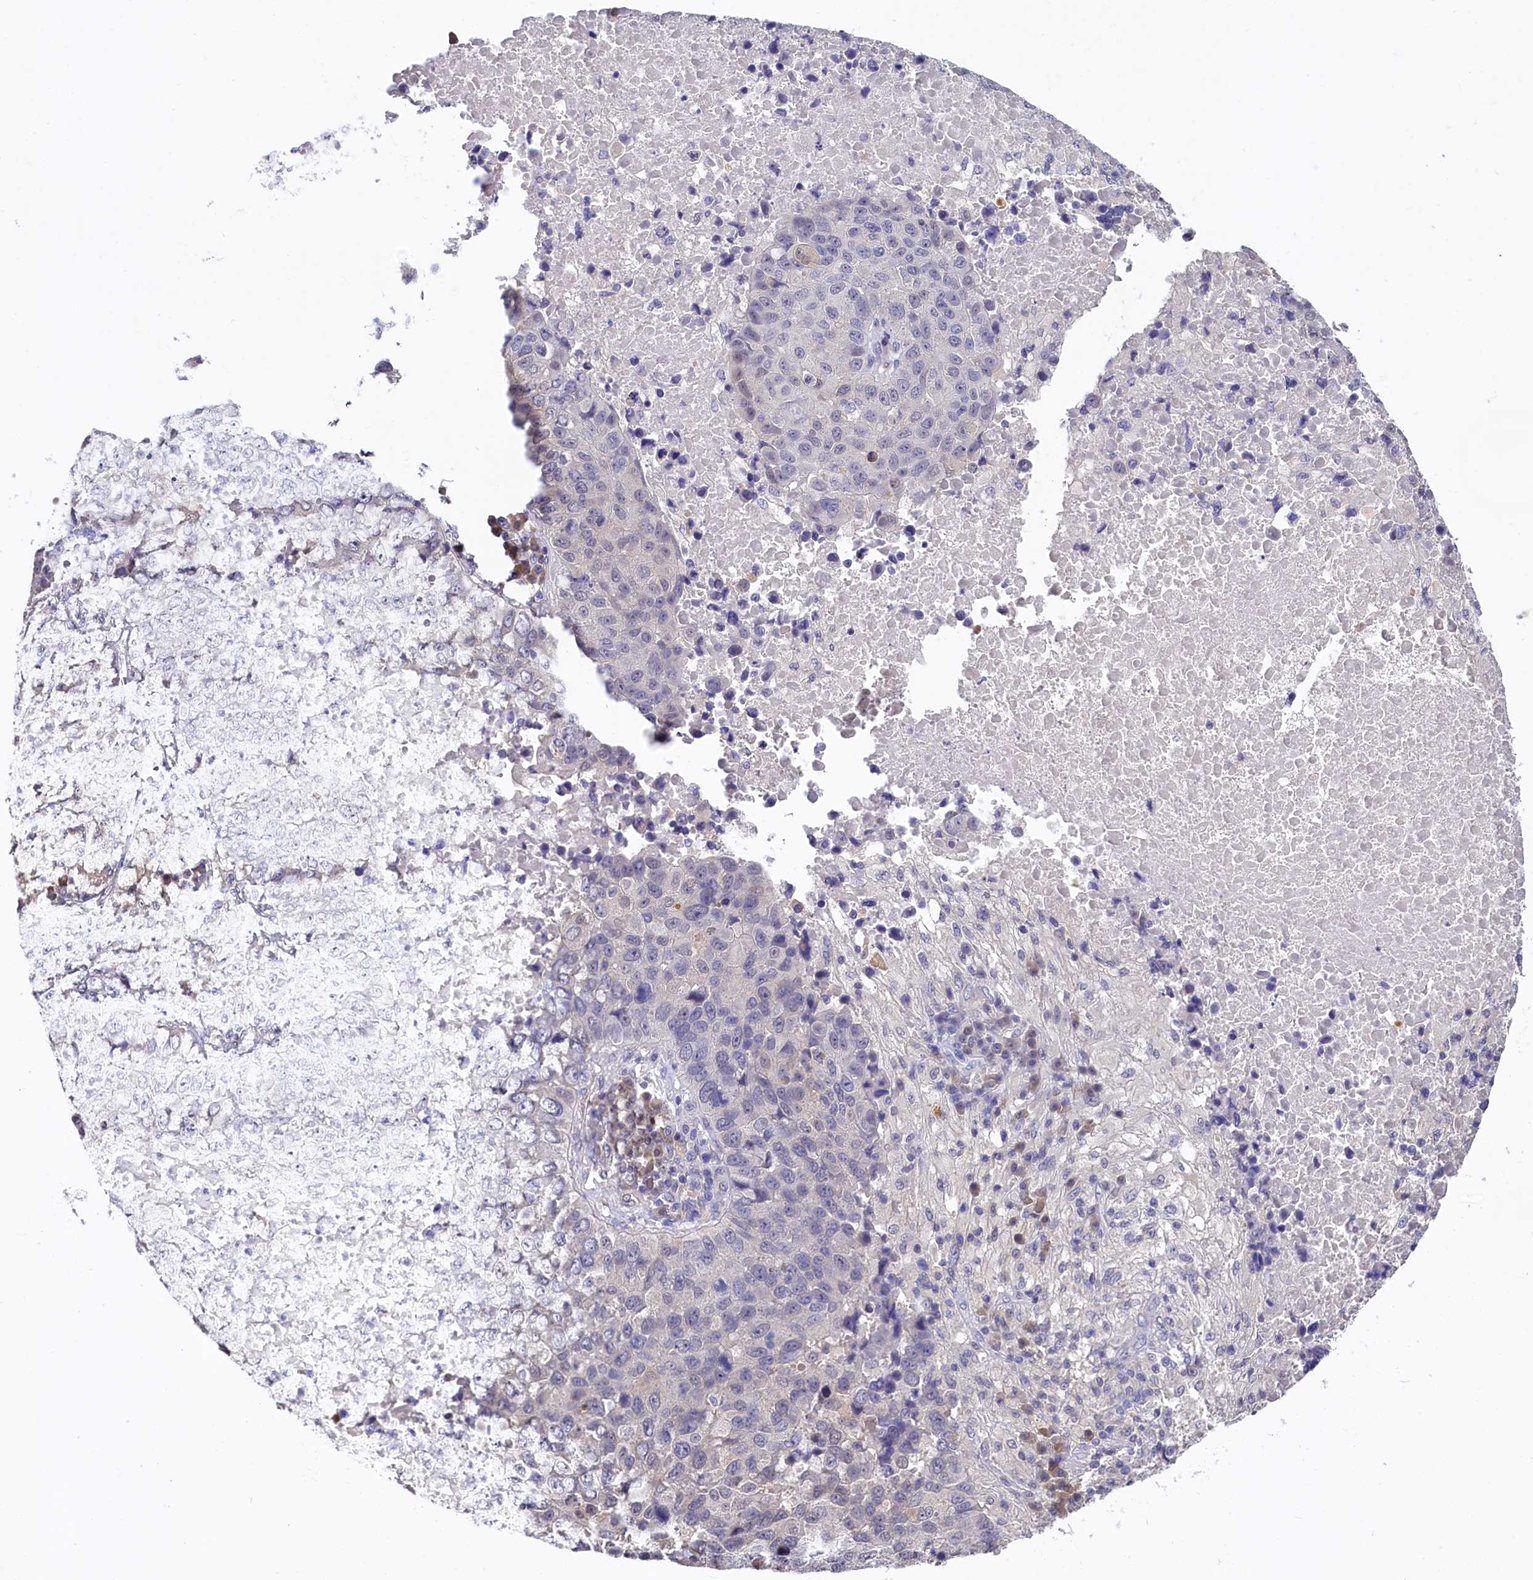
{"staining": {"intensity": "negative", "quantity": "none", "location": "none"}, "tissue": "lung cancer", "cell_type": "Tumor cells", "image_type": "cancer", "snomed": [{"axis": "morphology", "description": "Squamous cell carcinoma, NOS"}, {"axis": "topography", "description": "Lung"}], "caption": "High magnification brightfield microscopy of lung cancer stained with DAB (3,3'-diaminobenzidine) (brown) and counterstained with hematoxylin (blue): tumor cells show no significant expression.", "gene": "C11orf54", "patient": {"sex": "male", "age": 73}}